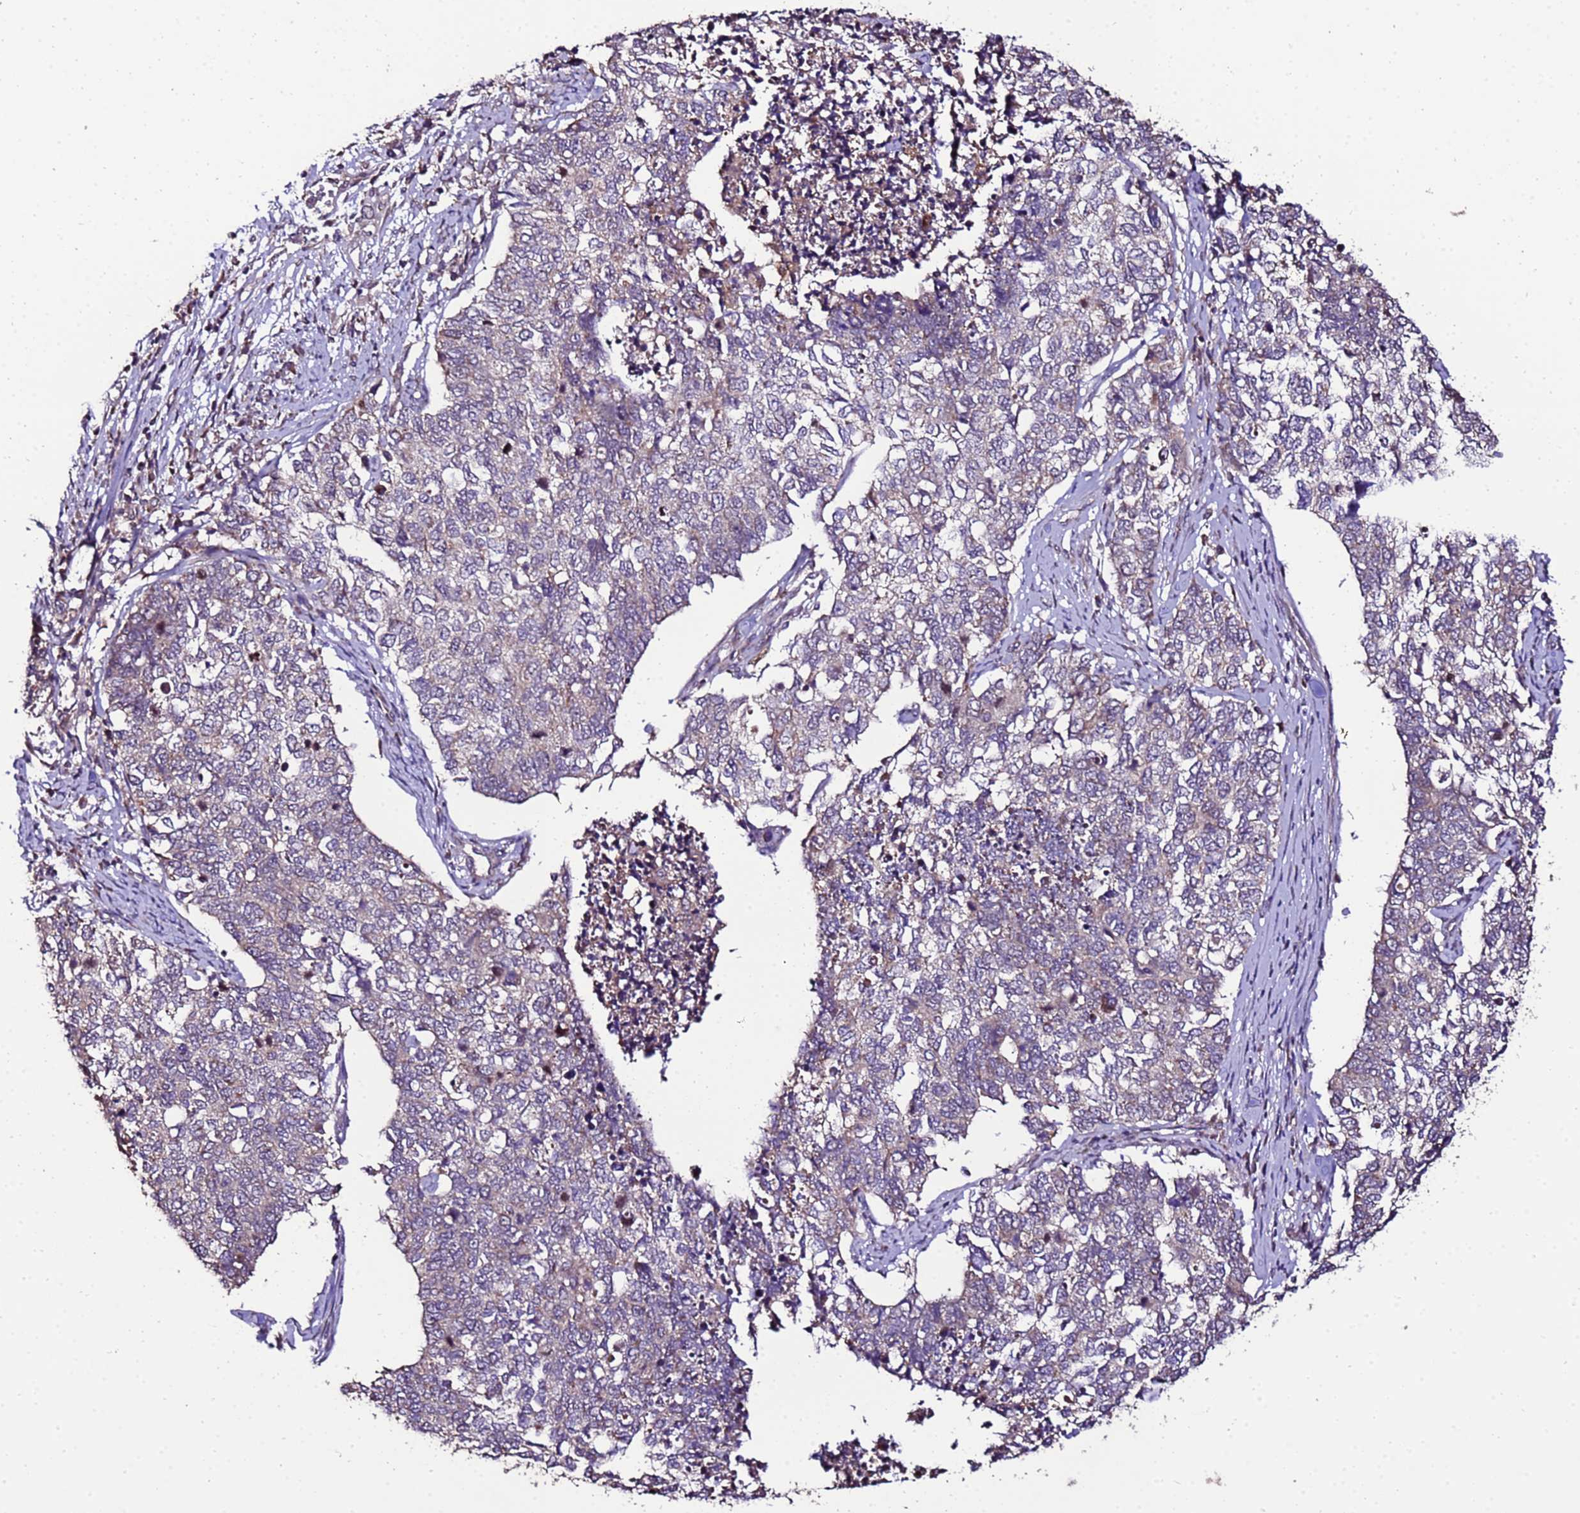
{"staining": {"intensity": "weak", "quantity": "25%-75%", "location": "cytoplasmic/membranous"}, "tissue": "cervical cancer", "cell_type": "Tumor cells", "image_type": "cancer", "snomed": [{"axis": "morphology", "description": "Squamous cell carcinoma, NOS"}, {"axis": "topography", "description": "Cervix"}], "caption": "DAB immunohistochemical staining of cervical cancer displays weak cytoplasmic/membranous protein staining in approximately 25%-75% of tumor cells.", "gene": "ZNF329", "patient": {"sex": "female", "age": 63}}